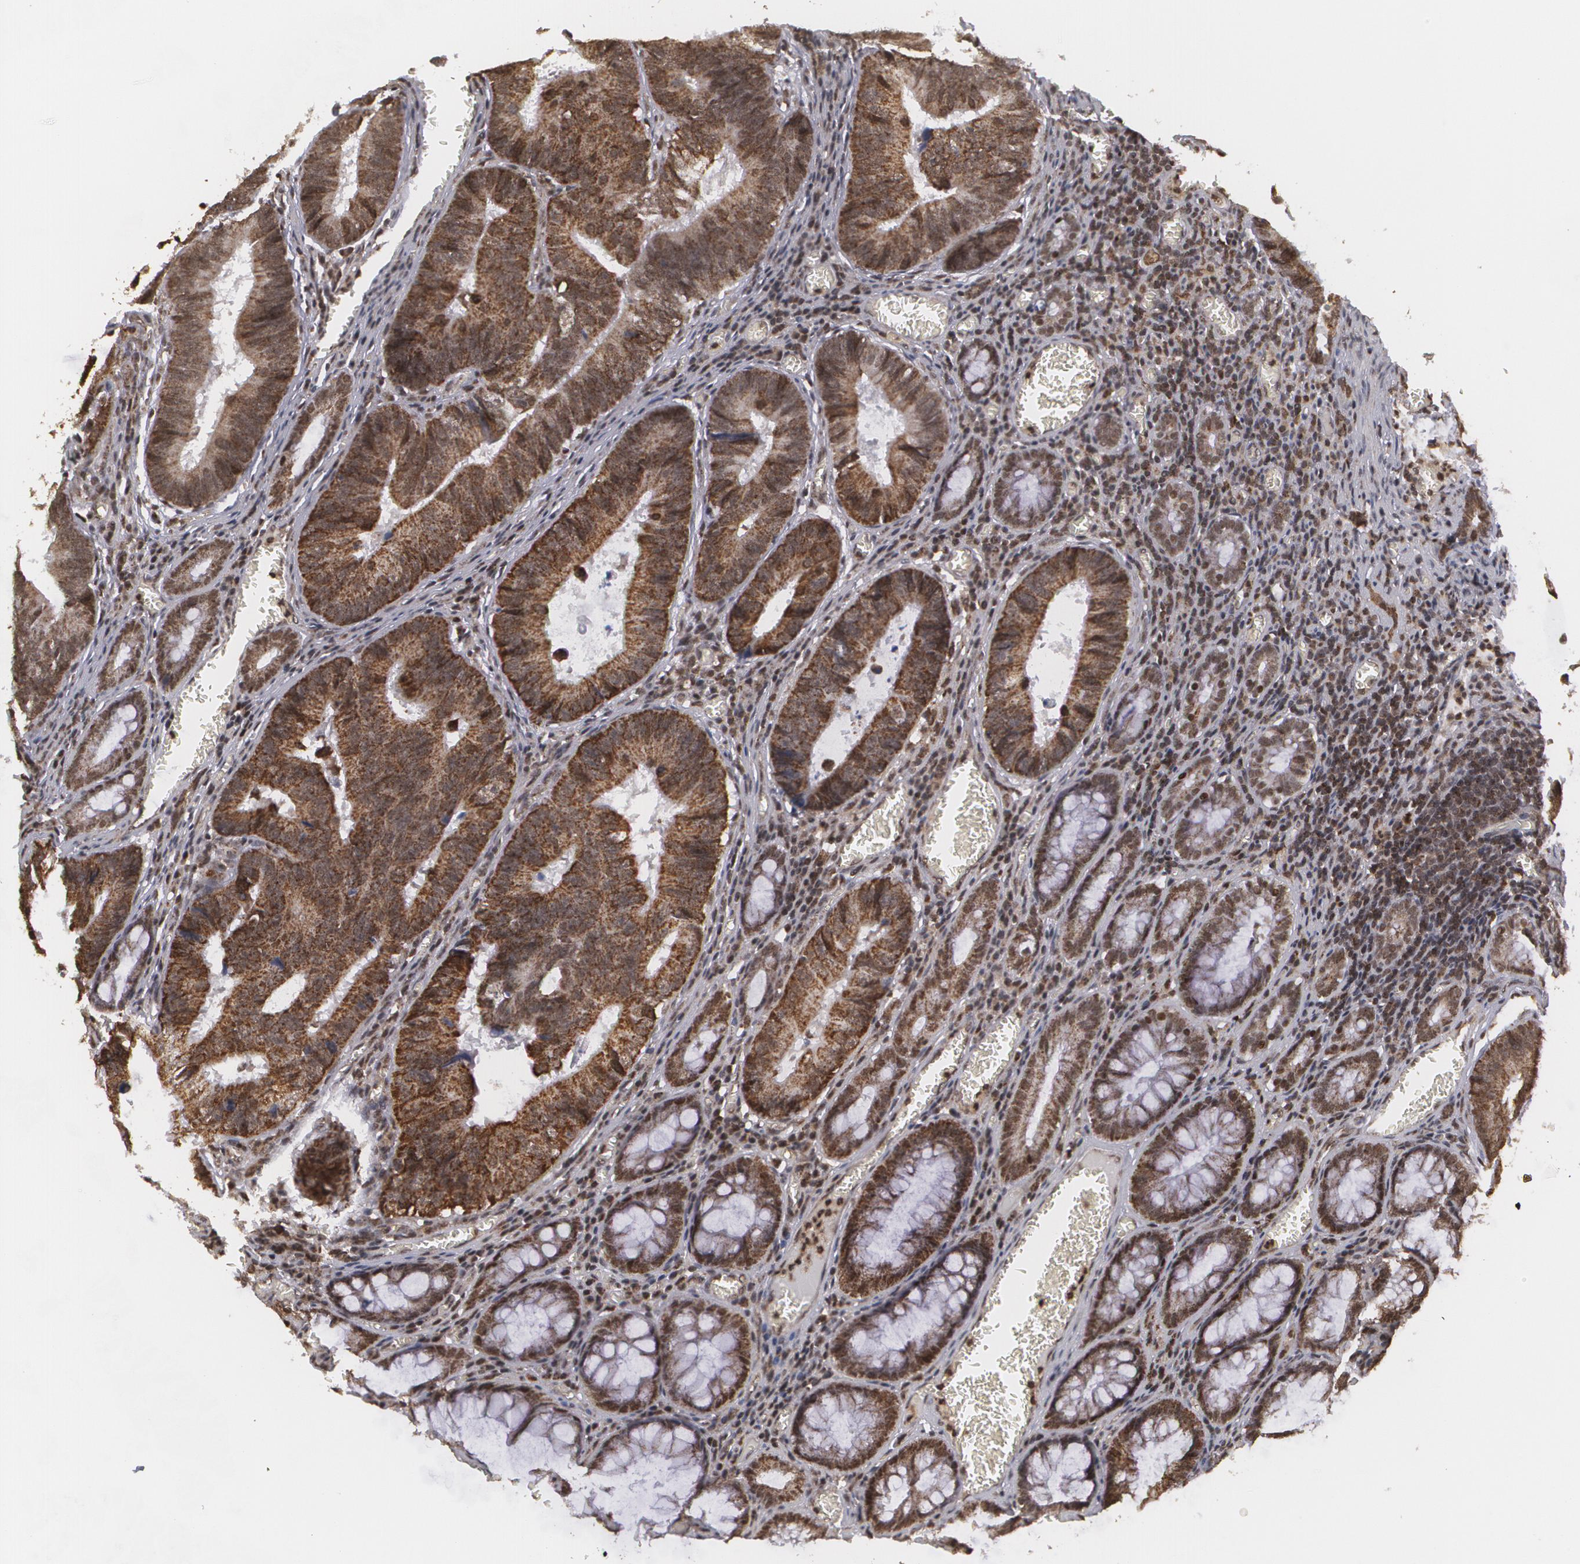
{"staining": {"intensity": "moderate", "quantity": ">75%", "location": "cytoplasmic/membranous"}, "tissue": "colorectal cancer", "cell_type": "Tumor cells", "image_type": "cancer", "snomed": [{"axis": "morphology", "description": "Adenocarcinoma, NOS"}, {"axis": "topography", "description": "Rectum"}], "caption": "Colorectal cancer (adenocarcinoma) tissue displays moderate cytoplasmic/membranous staining in about >75% of tumor cells The staining was performed using DAB (3,3'-diaminobenzidine), with brown indicating positive protein expression. Nuclei are stained blue with hematoxylin.", "gene": "MXD1", "patient": {"sex": "female", "age": 98}}